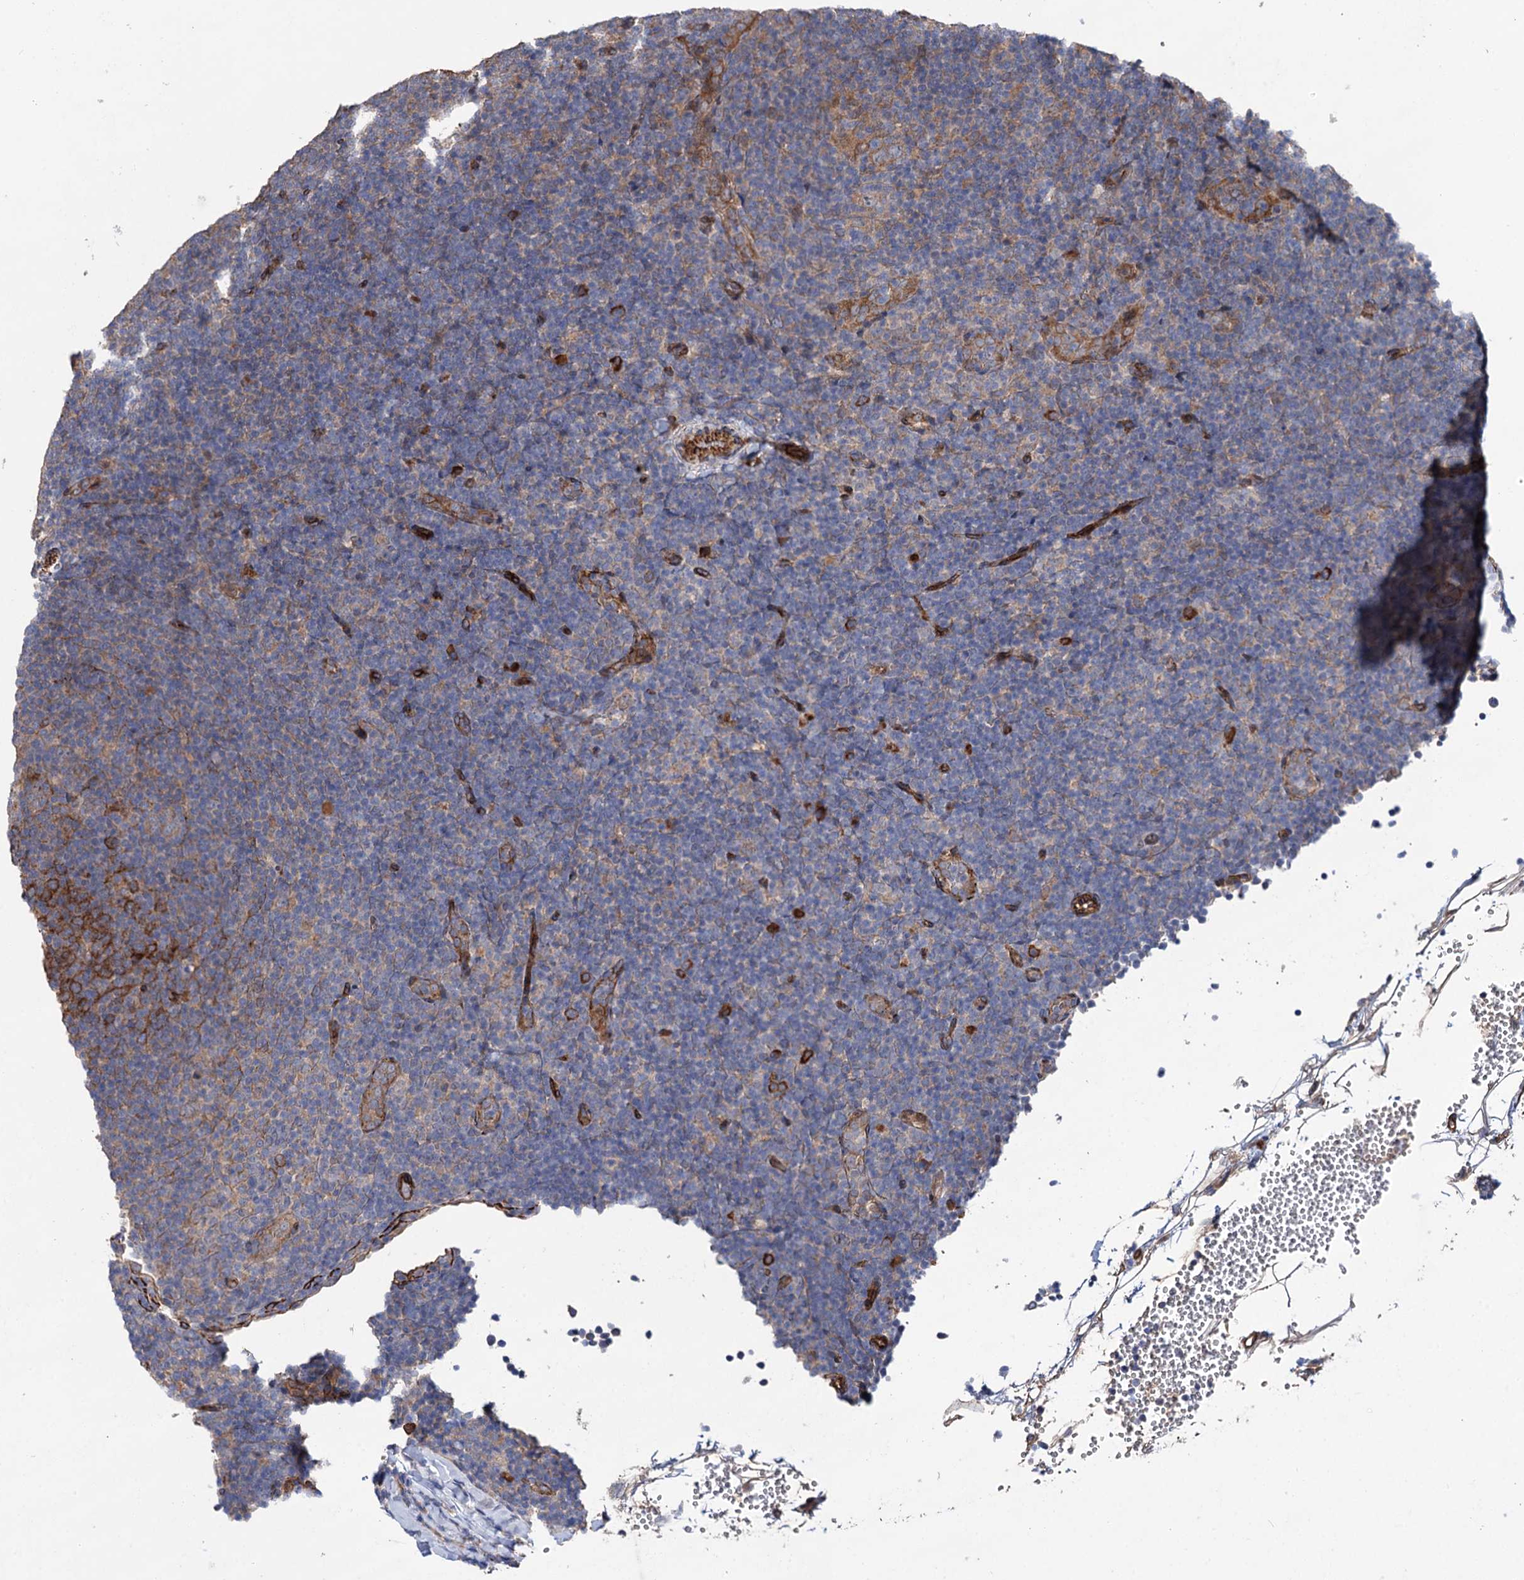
{"staining": {"intensity": "negative", "quantity": "none", "location": "none"}, "tissue": "lymphoma", "cell_type": "Tumor cells", "image_type": "cancer", "snomed": [{"axis": "morphology", "description": "Hodgkin's disease, NOS"}, {"axis": "topography", "description": "Lymph node"}], "caption": "DAB immunohistochemical staining of Hodgkin's disease demonstrates no significant positivity in tumor cells. (DAB (3,3'-diaminobenzidine) IHC with hematoxylin counter stain).", "gene": "SPATS2", "patient": {"sex": "female", "age": 57}}